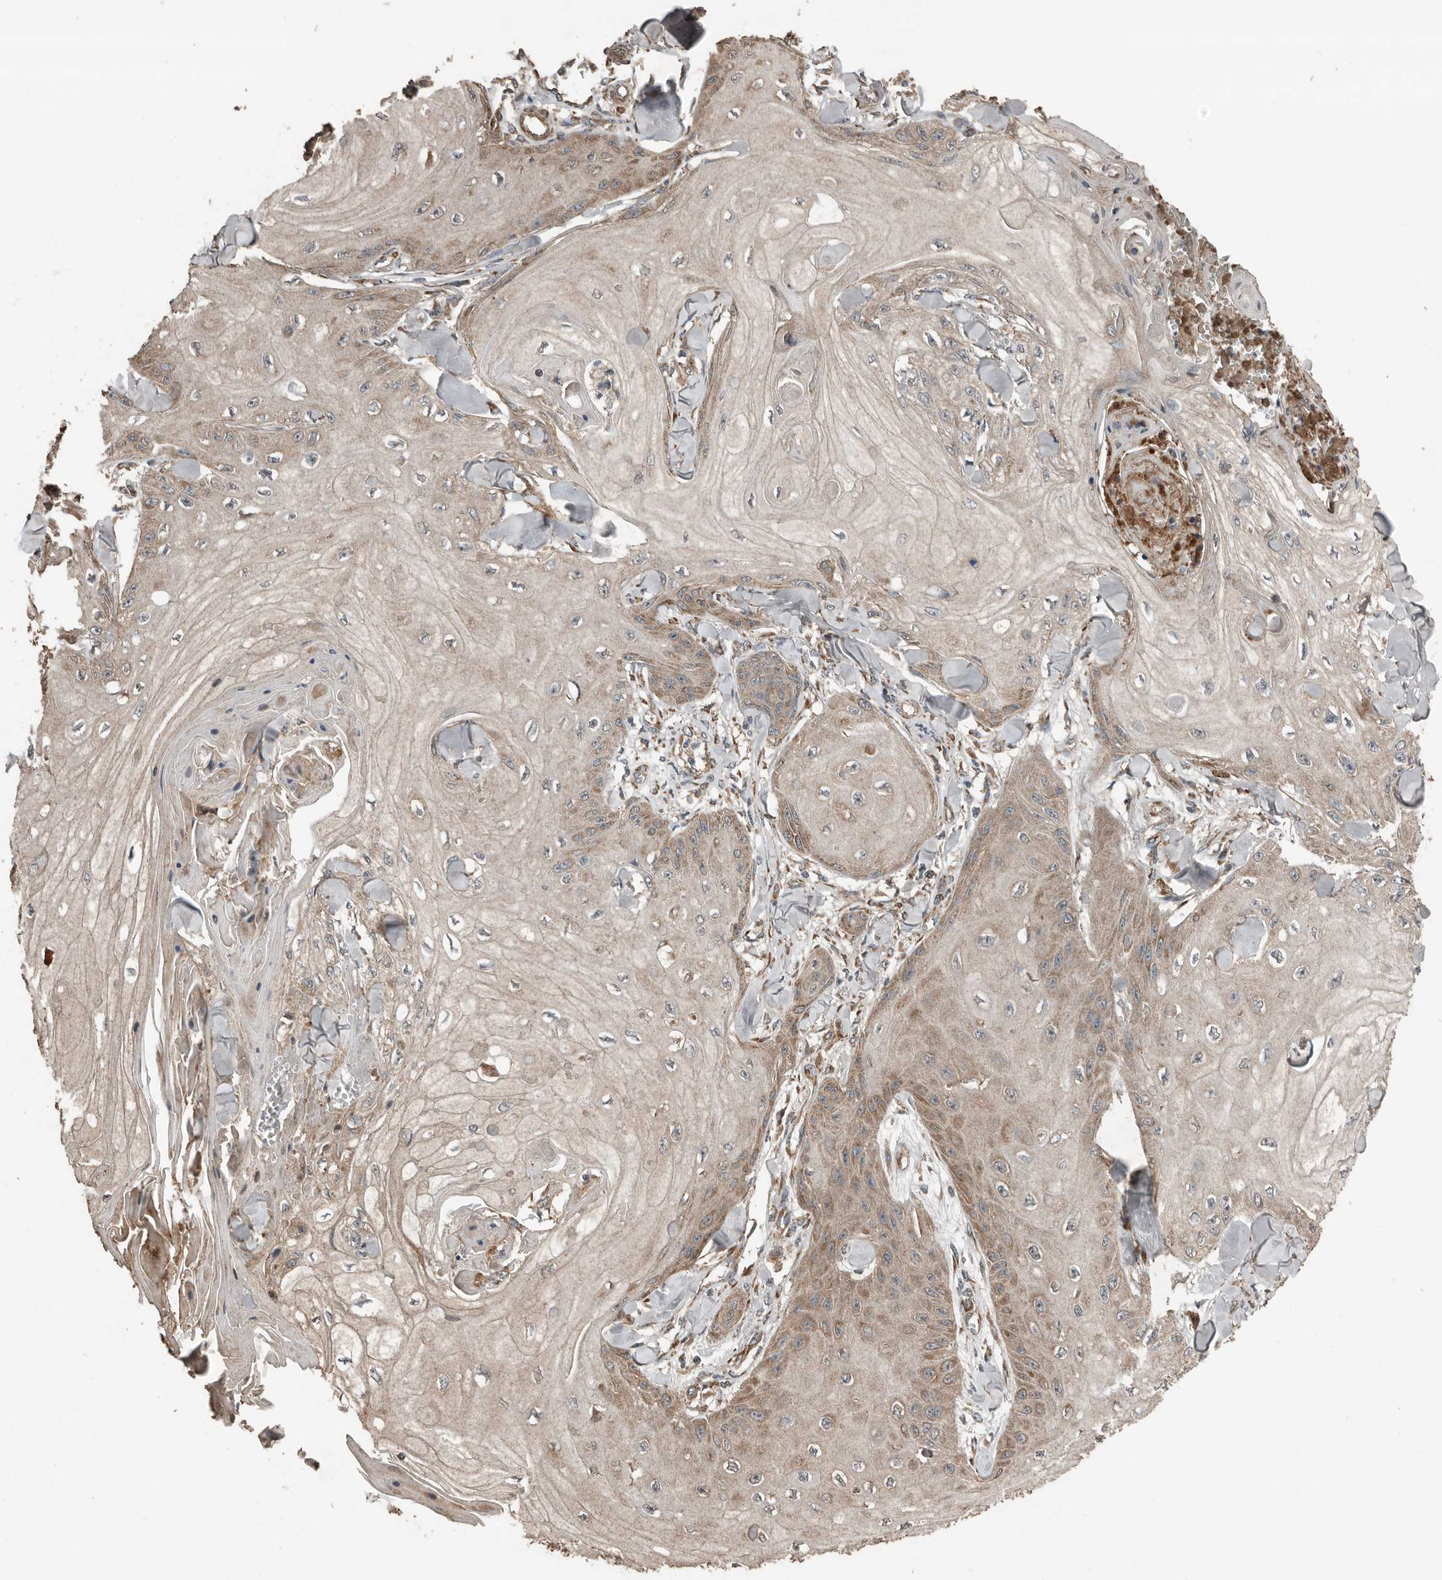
{"staining": {"intensity": "weak", "quantity": "25%-75%", "location": "cytoplasmic/membranous"}, "tissue": "skin cancer", "cell_type": "Tumor cells", "image_type": "cancer", "snomed": [{"axis": "morphology", "description": "Squamous cell carcinoma, NOS"}, {"axis": "topography", "description": "Skin"}], "caption": "High-power microscopy captured an immunohistochemistry micrograph of squamous cell carcinoma (skin), revealing weak cytoplasmic/membranous staining in approximately 25%-75% of tumor cells. (Stains: DAB (3,3'-diaminobenzidine) in brown, nuclei in blue, Microscopy: brightfield microscopy at high magnification).", "gene": "RNF207", "patient": {"sex": "male", "age": 74}}